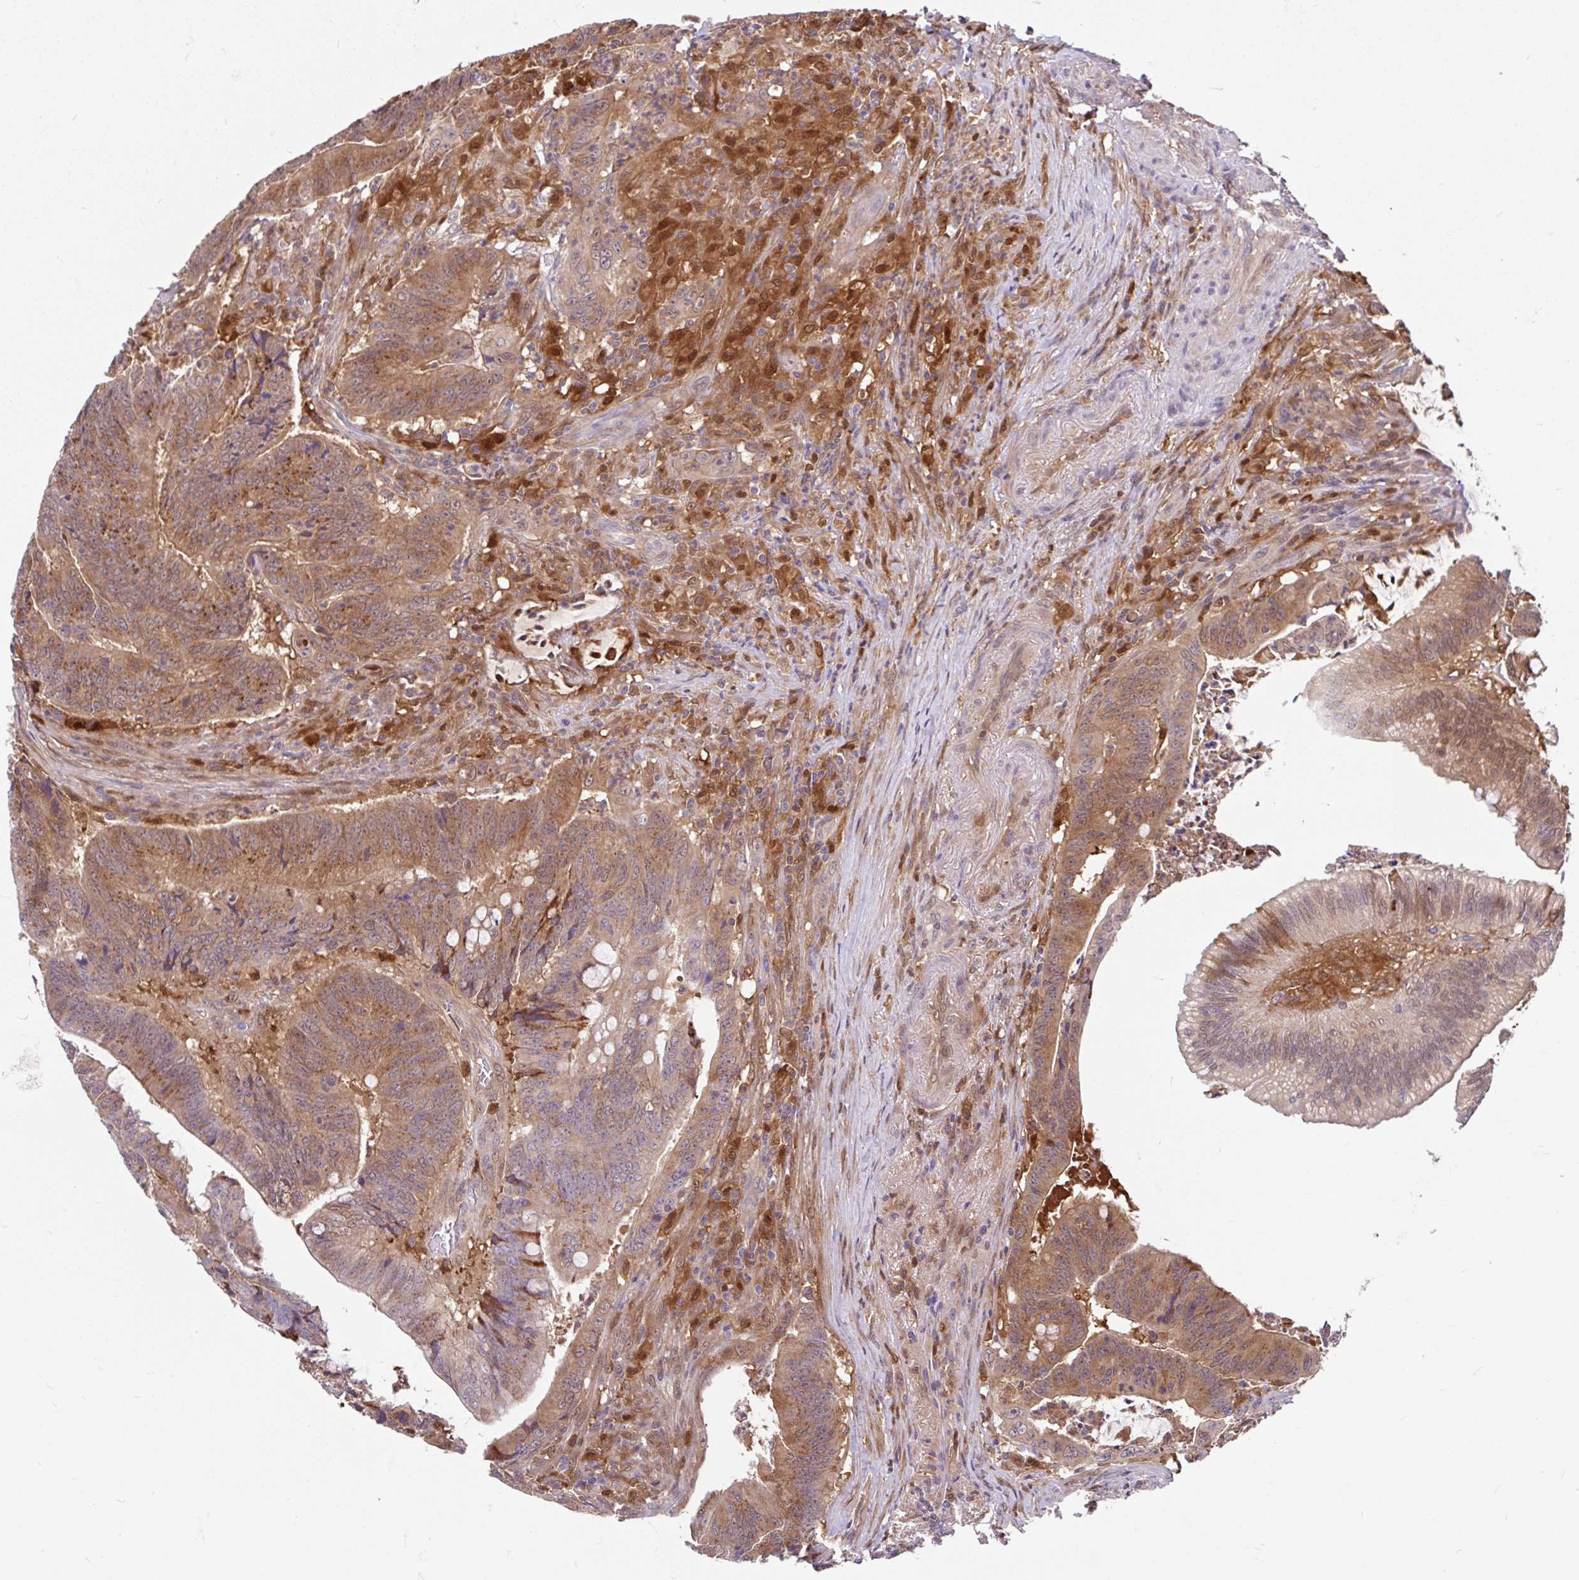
{"staining": {"intensity": "moderate", "quantity": ">75%", "location": "cytoplasmic/membranous"}, "tissue": "colorectal cancer", "cell_type": "Tumor cells", "image_type": "cancer", "snomed": [{"axis": "morphology", "description": "Adenocarcinoma, NOS"}, {"axis": "topography", "description": "Colon"}], "caption": "A histopathology image of colorectal adenocarcinoma stained for a protein reveals moderate cytoplasmic/membranous brown staining in tumor cells. (IHC, brightfield microscopy, high magnification).", "gene": "BLVRA", "patient": {"sex": "female", "age": 87}}